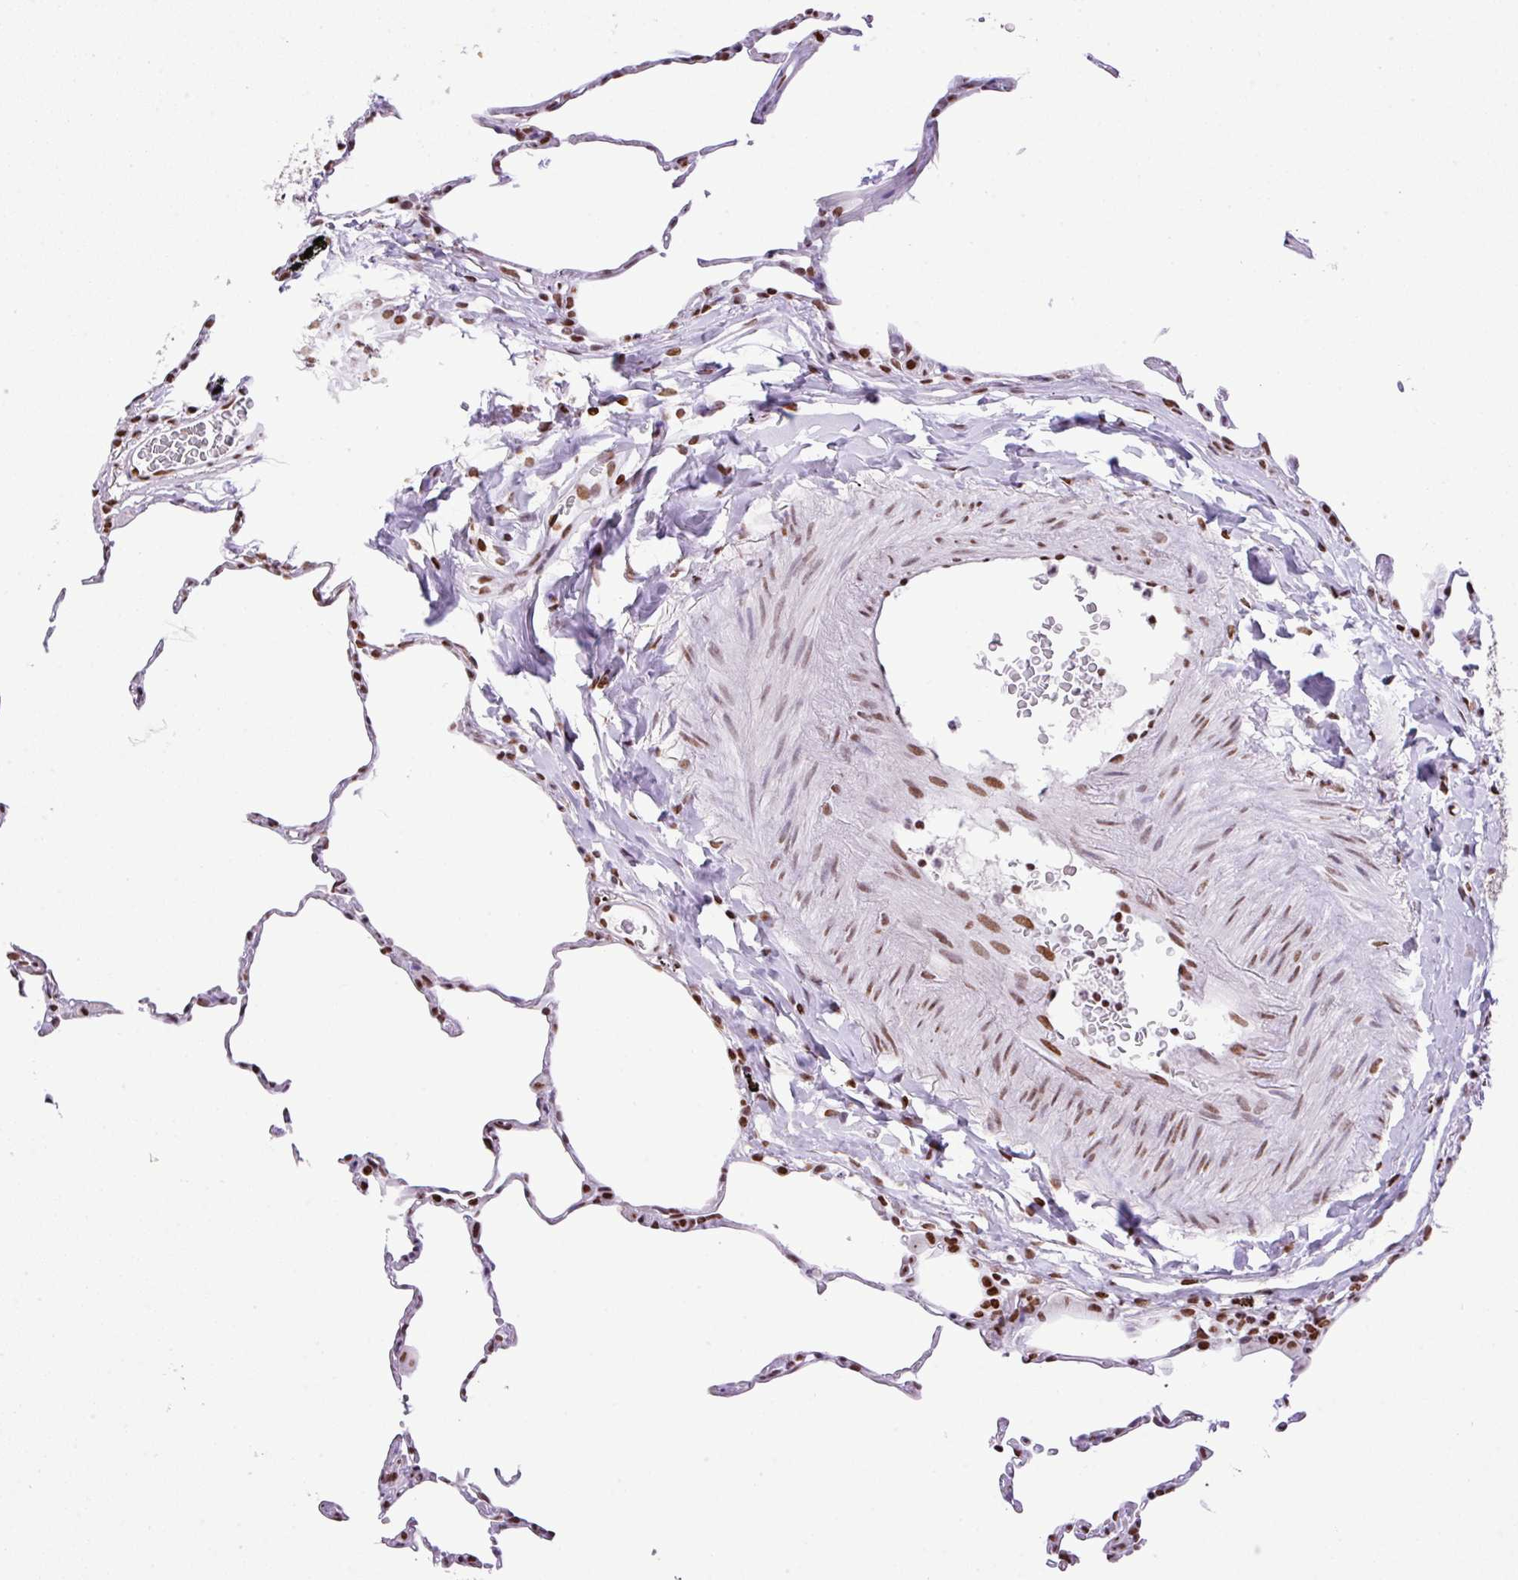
{"staining": {"intensity": "moderate", "quantity": ">75%", "location": "nuclear"}, "tissue": "lung", "cell_type": "Alveolar cells", "image_type": "normal", "snomed": [{"axis": "morphology", "description": "Normal tissue, NOS"}, {"axis": "topography", "description": "Lung"}], "caption": "A brown stain highlights moderate nuclear expression of a protein in alveolar cells of normal human lung. (DAB = brown stain, brightfield microscopy at high magnification).", "gene": "RARG", "patient": {"sex": "female", "age": 57}}